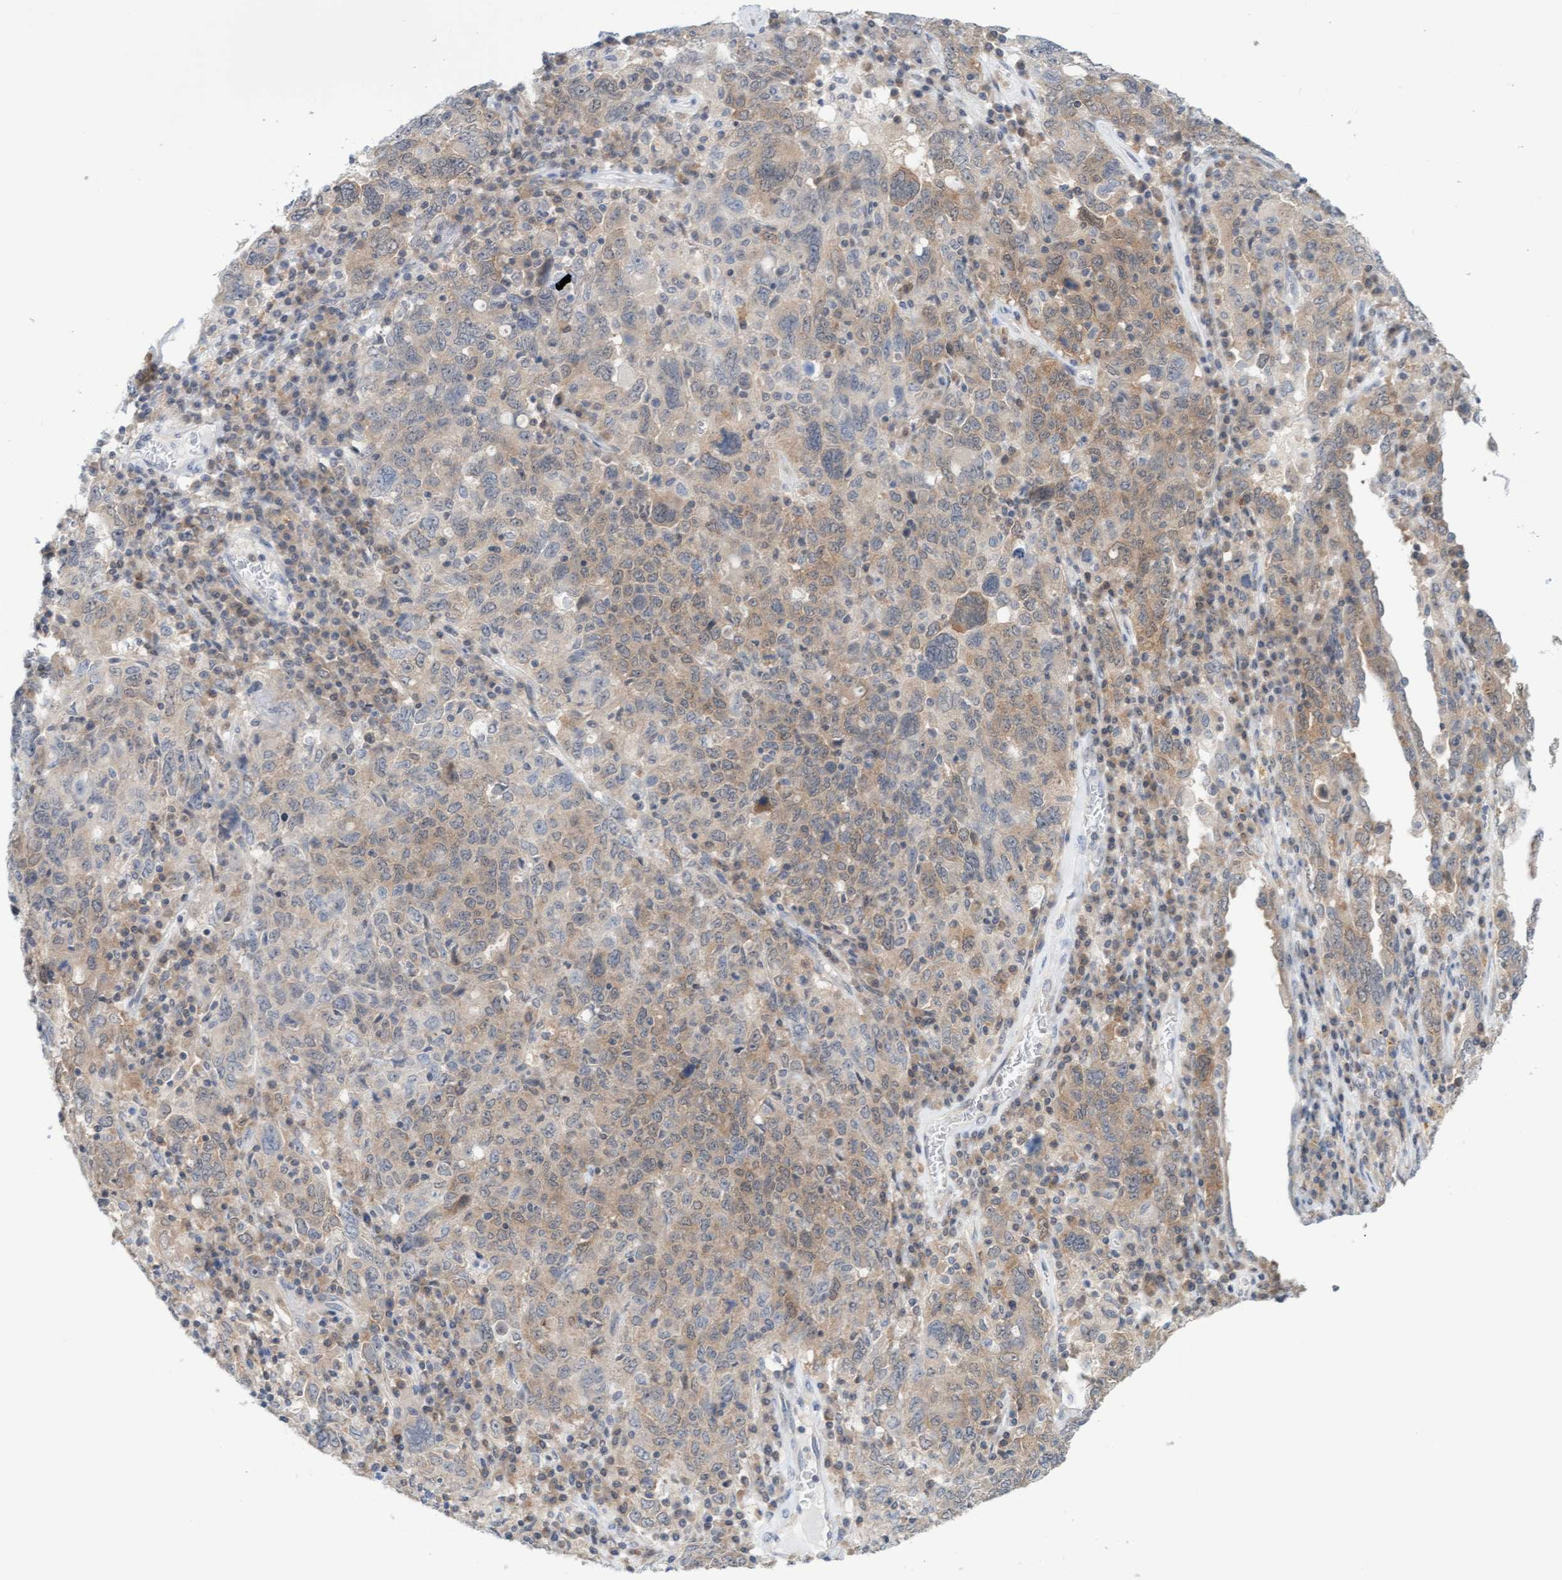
{"staining": {"intensity": "weak", "quantity": ">75%", "location": "cytoplasmic/membranous"}, "tissue": "ovarian cancer", "cell_type": "Tumor cells", "image_type": "cancer", "snomed": [{"axis": "morphology", "description": "Carcinoma, endometroid"}, {"axis": "topography", "description": "Ovary"}], "caption": "The micrograph shows staining of endometroid carcinoma (ovarian), revealing weak cytoplasmic/membranous protein staining (brown color) within tumor cells.", "gene": "AMZ2", "patient": {"sex": "female", "age": 62}}